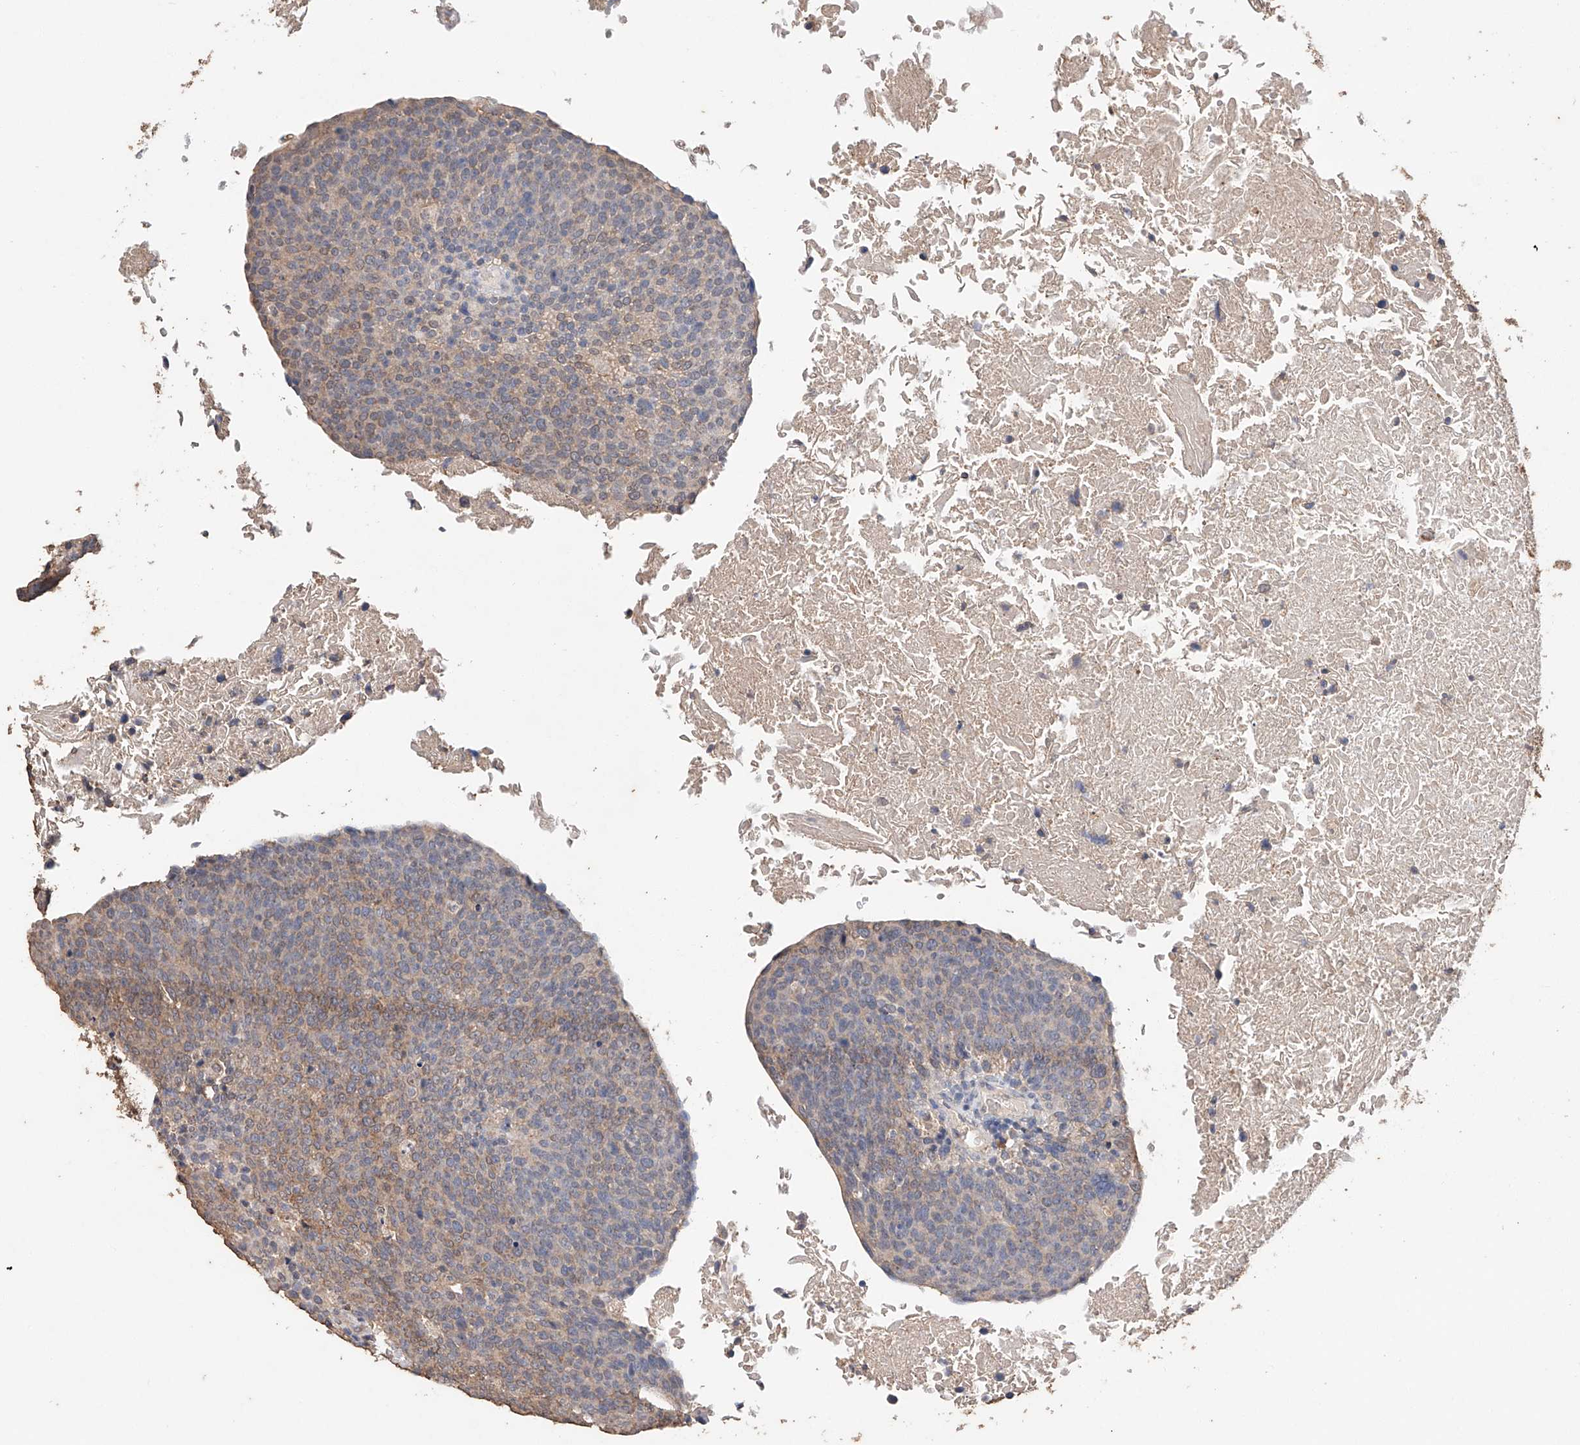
{"staining": {"intensity": "weak", "quantity": "25%-75%", "location": "cytoplasmic/membranous"}, "tissue": "head and neck cancer", "cell_type": "Tumor cells", "image_type": "cancer", "snomed": [{"axis": "morphology", "description": "Squamous cell carcinoma, NOS"}, {"axis": "morphology", "description": "Squamous cell carcinoma, metastatic, NOS"}, {"axis": "topography", "description": "Lymph node"}, {"axis": "topography", "description": "Head-Neck"}], "caption": "This is a histology image of immunohistochemistry (IHC) staining of metastatic squamous cell carcinoma (head and neck), which shows weak staining in the cytoplasmic/membranous of tumor cells.", "gene": "CERS4", "patient": {"sex": "male", "age": 62}}